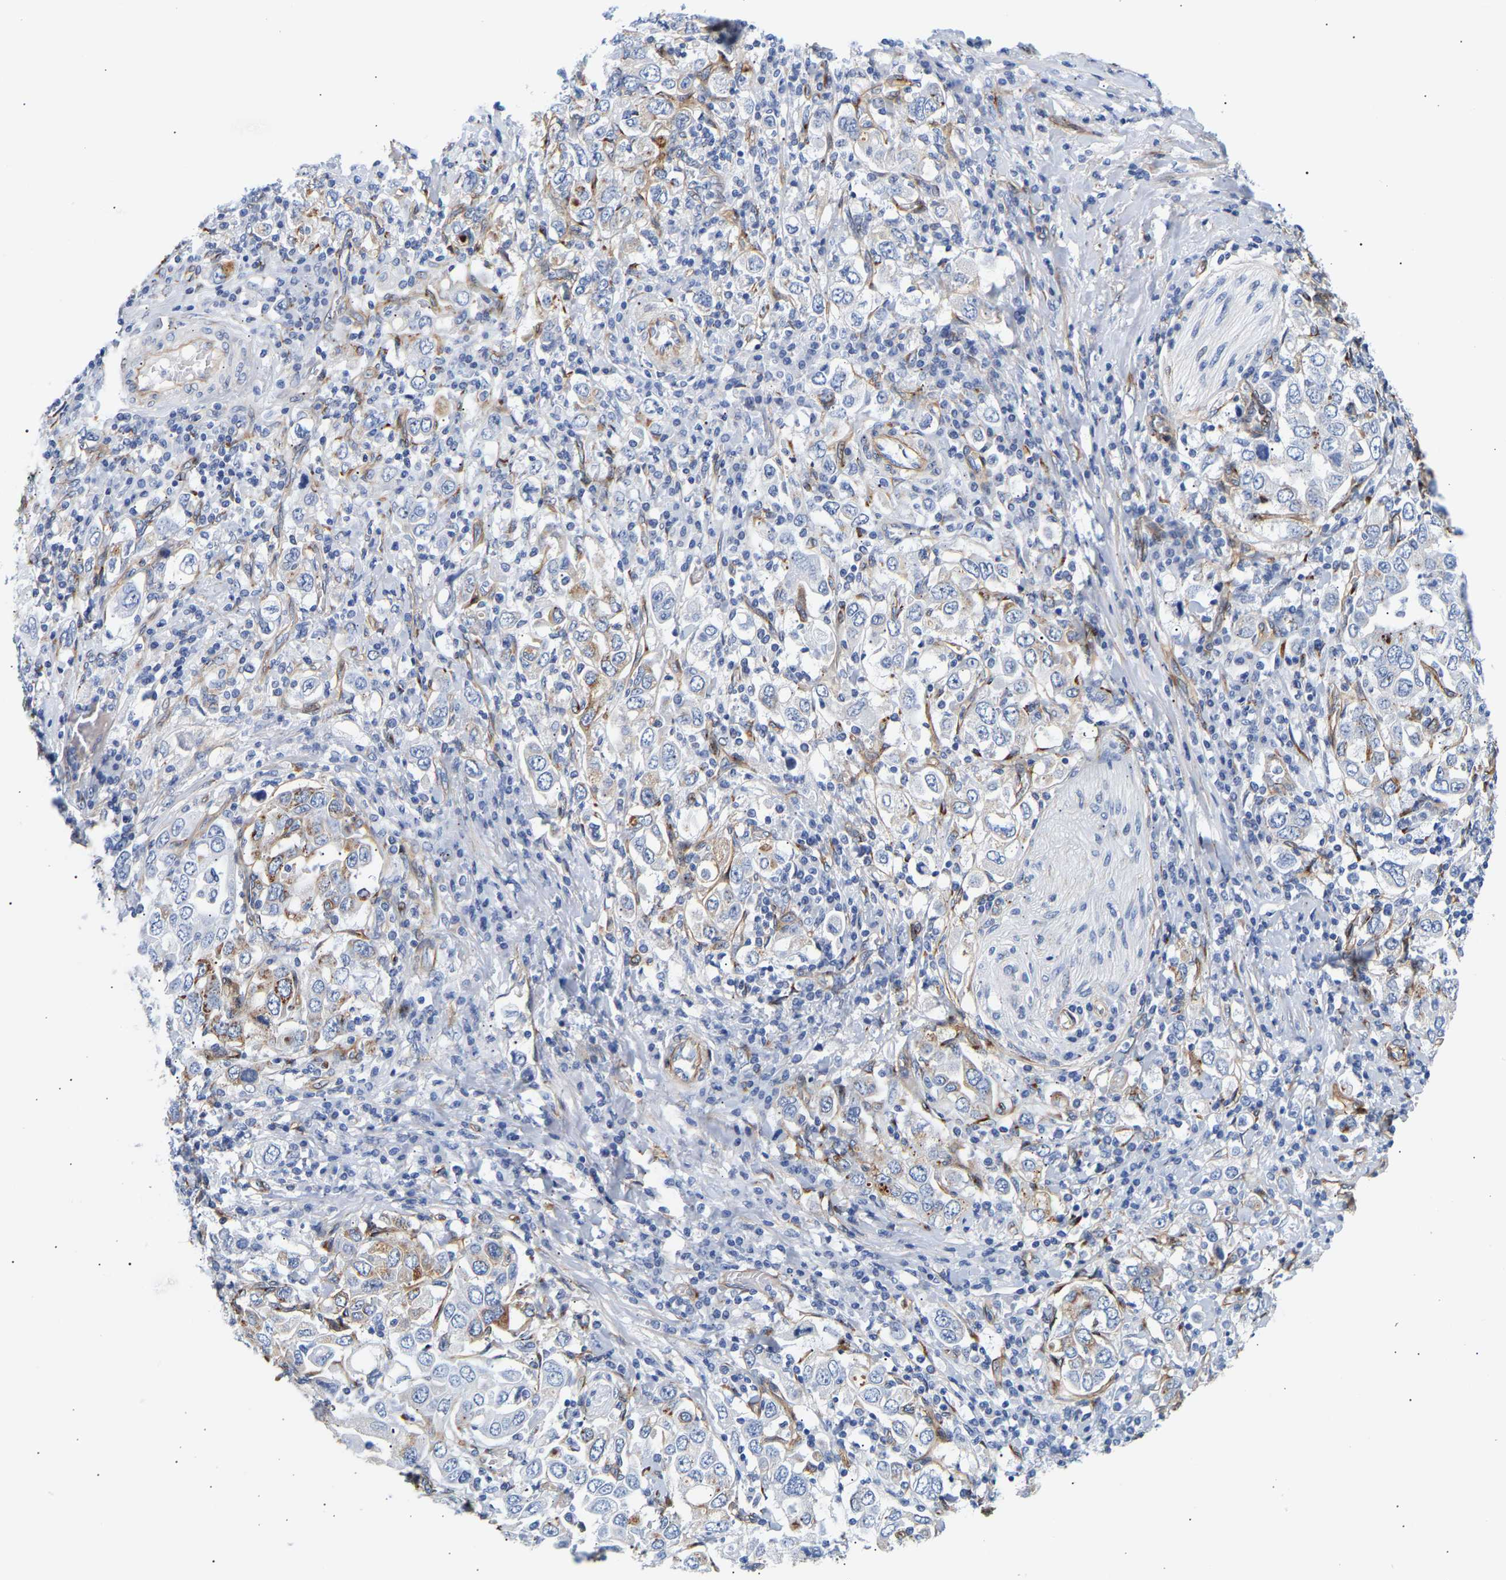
{"staining": {"intensity": "moderate", "quantity": "<25%", "location": "cytoplasmic/membranous"}, "tissue": "stomach cancer", "cell_type": "Tumor cells", "image_type": "cancer", "snomed": [{"axis": "morphology", "description": "Adenocarcinoma, NOS"}, {"axis": "topography", "description": "Stomach, upper"}], "caption": "A histopathology image of adenocarcinoma (stomach) stained for a protein shows moderate cytoplasmic/membranous brown staining in tumor cells.", "gene": "IGFBP7", "patient": {"sex": "male", "age": 62}}